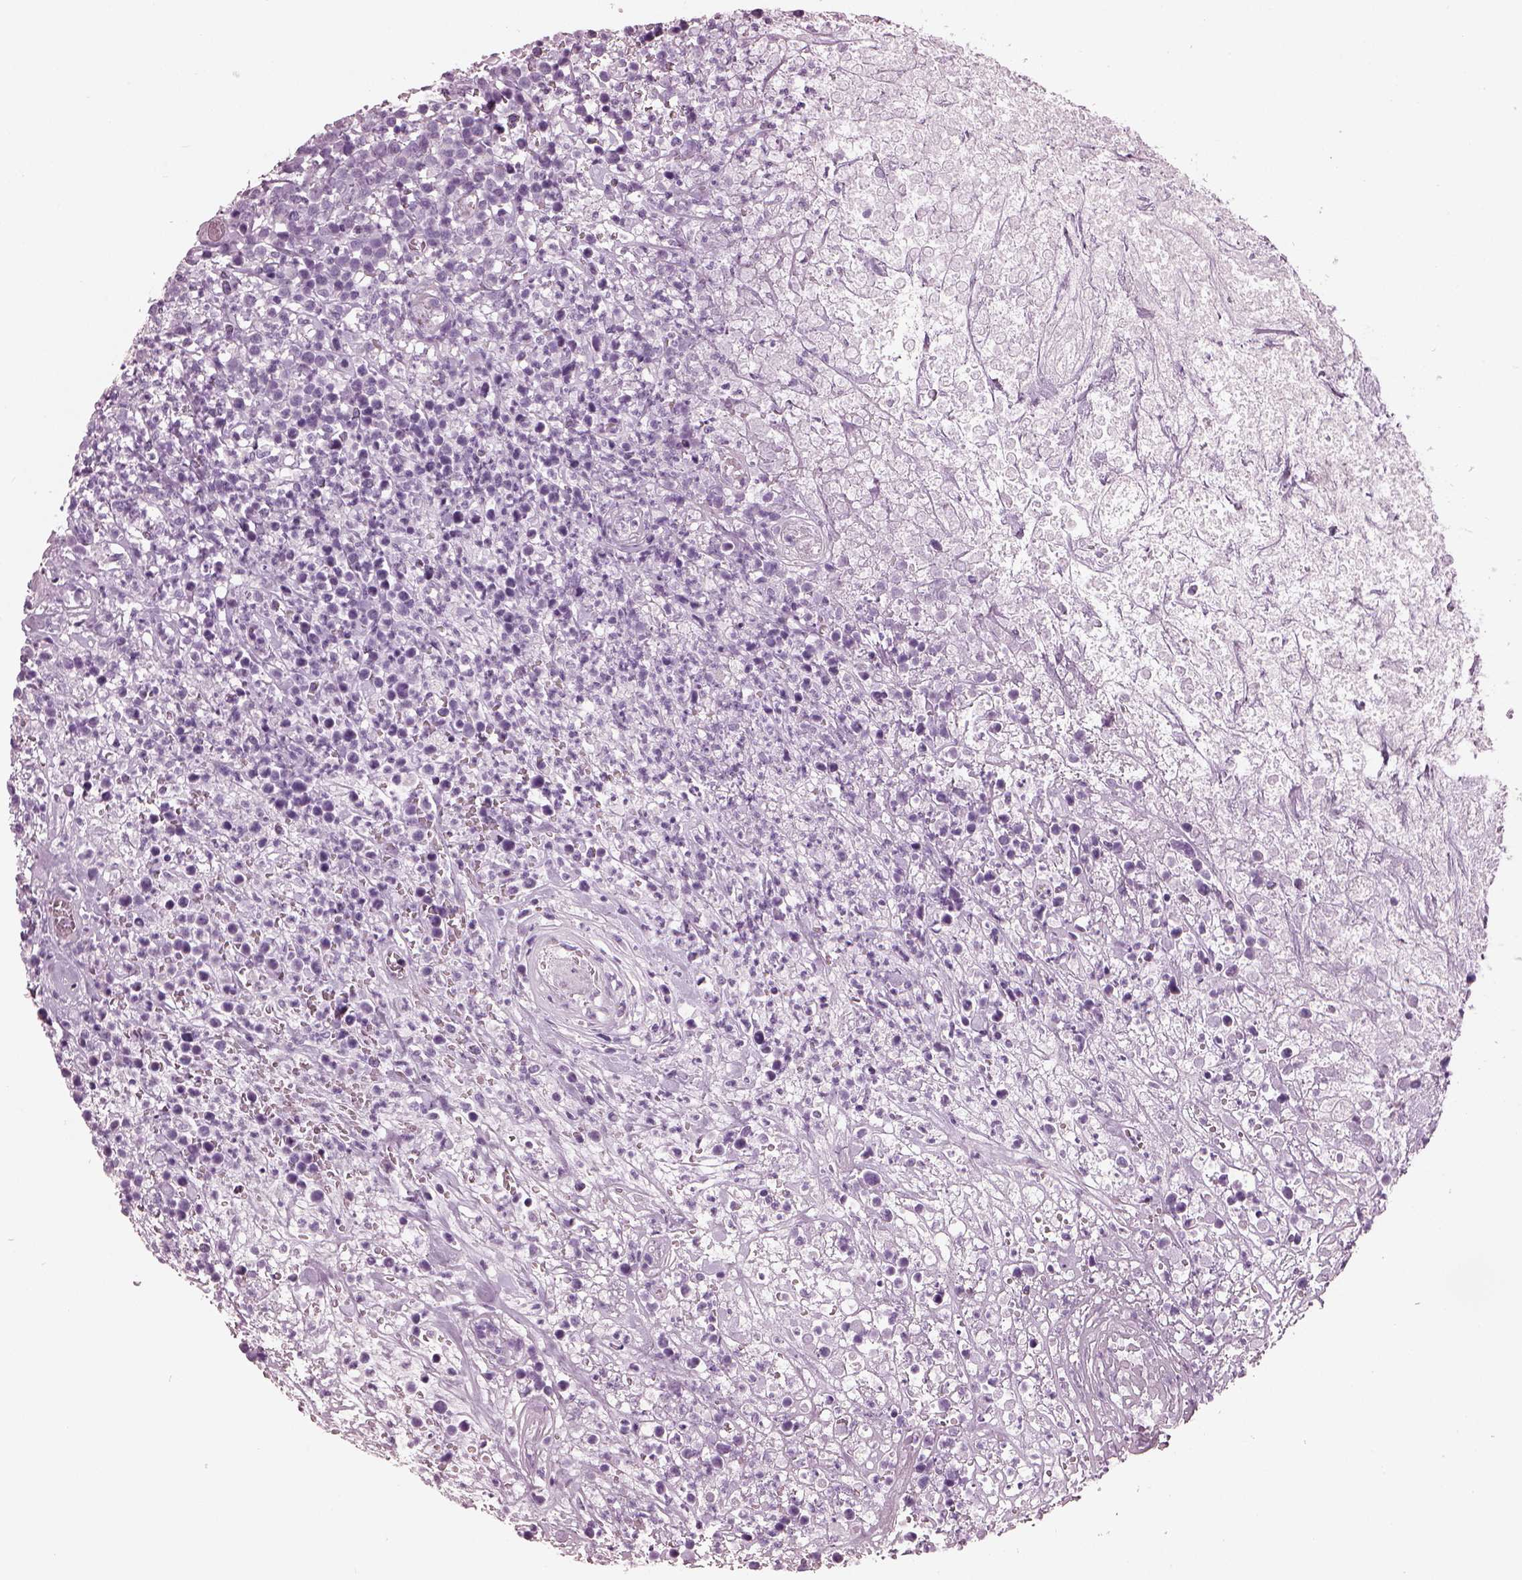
{"staining": {"intensity": "negative", "quantity": "none", "location": "none"}, "tissue": "lymphoma", "cell_type": "Tumor cells", "image_type": "cancer", "snomed": [{"axis": "morphology", "description": "Malignant lymphoma, non-Hodgkin's type, High grade"}, {"axis": "topography", "description": "Soft tissue"}], "caption": "Lymphoma was stained to show a protein in brown. There is no significant staining in tumor cells.", "gene": "HYDIN", "patient": {"sex": "female", "age": 56}}